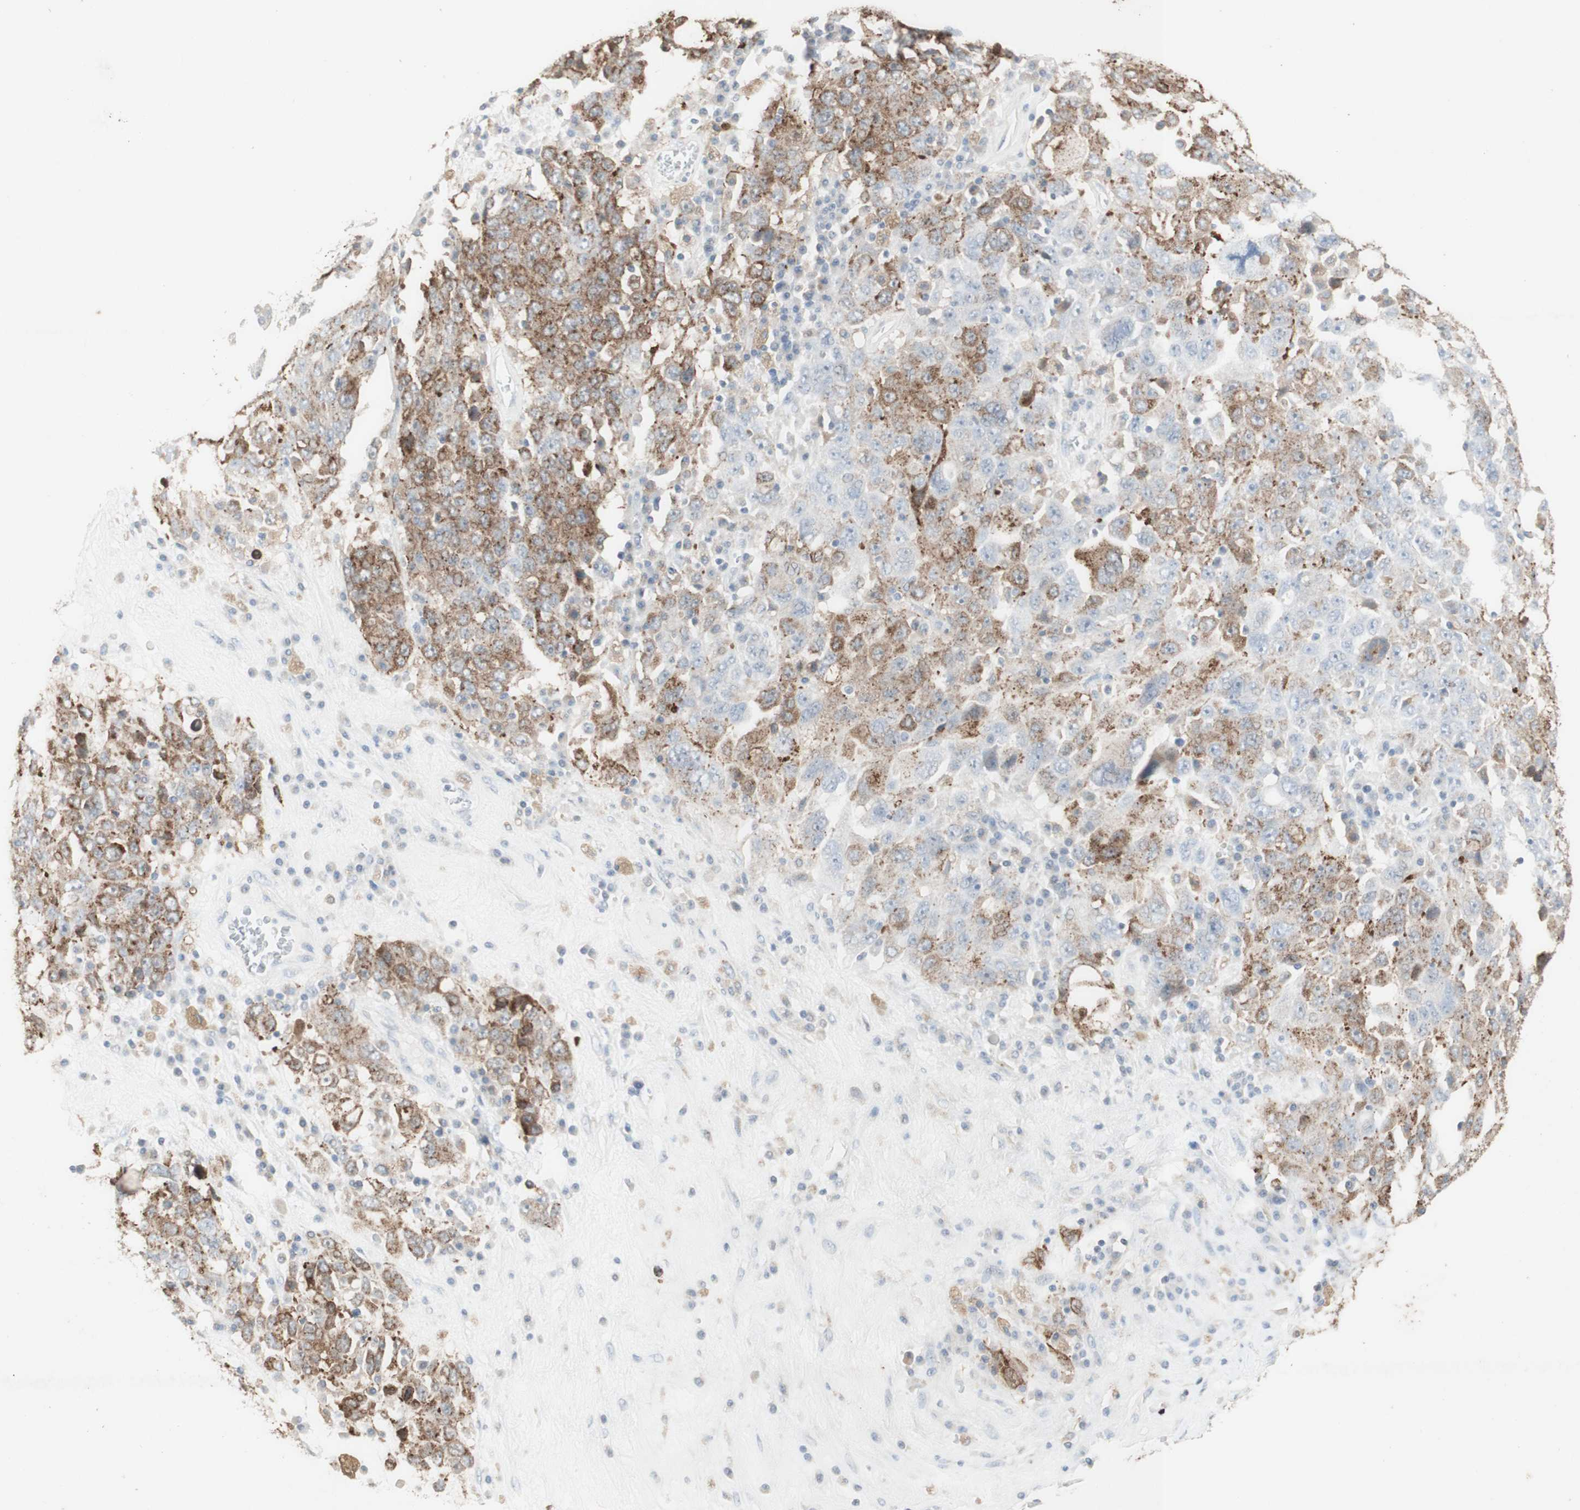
{"staining": {"intensity": "moderate", "quantity": ">75%", "location": "cytoplasmic/membranous"}, "tissue": "ovarian cancer", "cell_type": "Tumor cells", "image_type": "cancer", "snomed": [{"axis": "morphology", "description": "Carcinoma, endometroid"}, {"axis": "topography", "description": "Ovary"}], "caption": "Moderate cytoplasmic/membranous expression is present in approximately >75% of tumor cells in ovarian cancer.", "gene": "ATP6V1B1", "patient": {"sex": "female", "age": 62}}